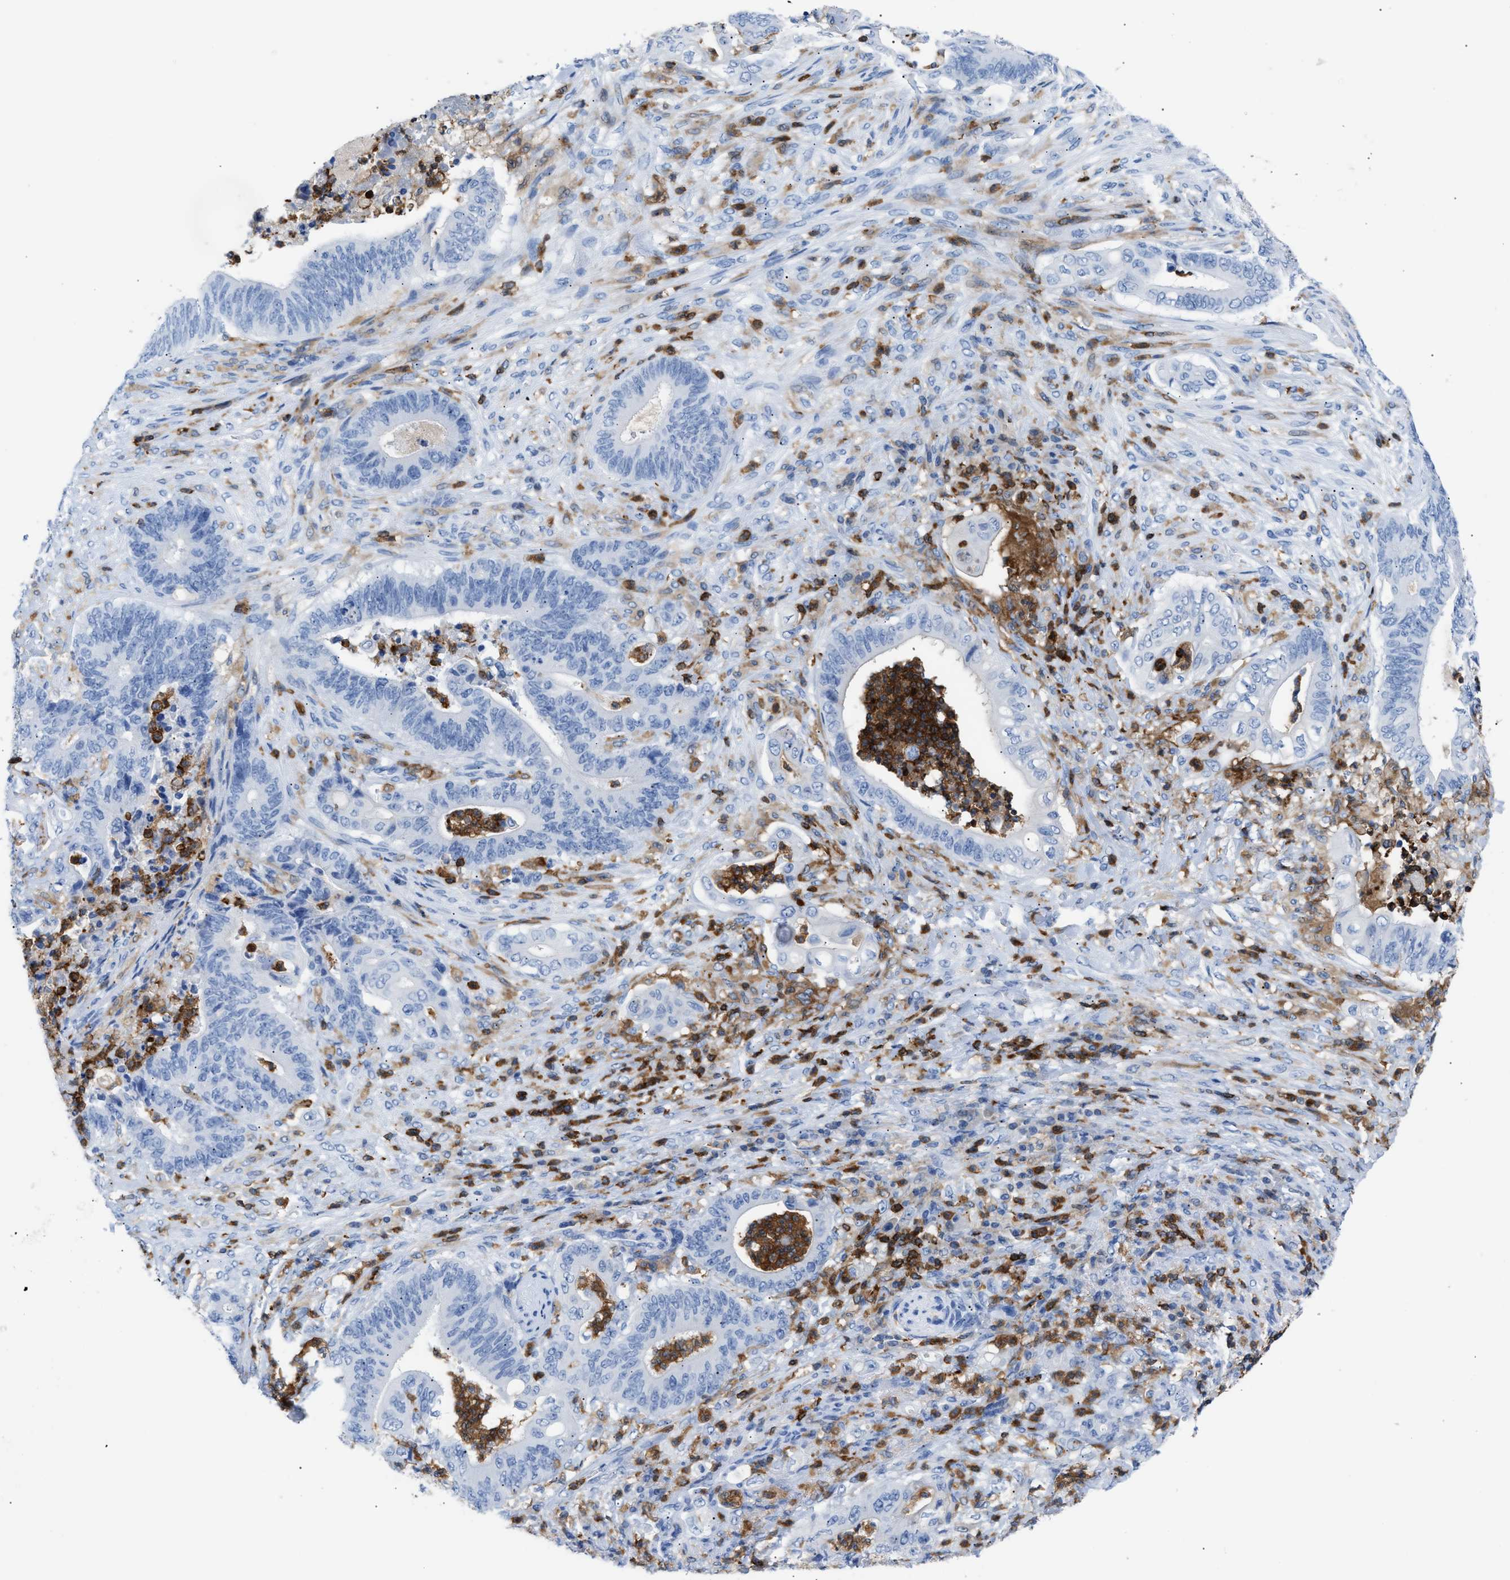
{"staining": {"intensity": "negative", "quantity": "none", "location": "none"}, "tissue": "stomach cancer", "cell_type": "Tumor cells", "image_type": "cancer", "snomed": [{"axis": "morphology", "description": "Adenocarcinoma, NOS"}, {"axis": "topography", "description": "Stomach"}], "caption": "Stomach cancer (adenocarcinoma) stained for a protein using immunohistochemistry displays no positivity tumor cells.", "gene": "LCP1", "patient": {"sex": "female", "age": 73}}